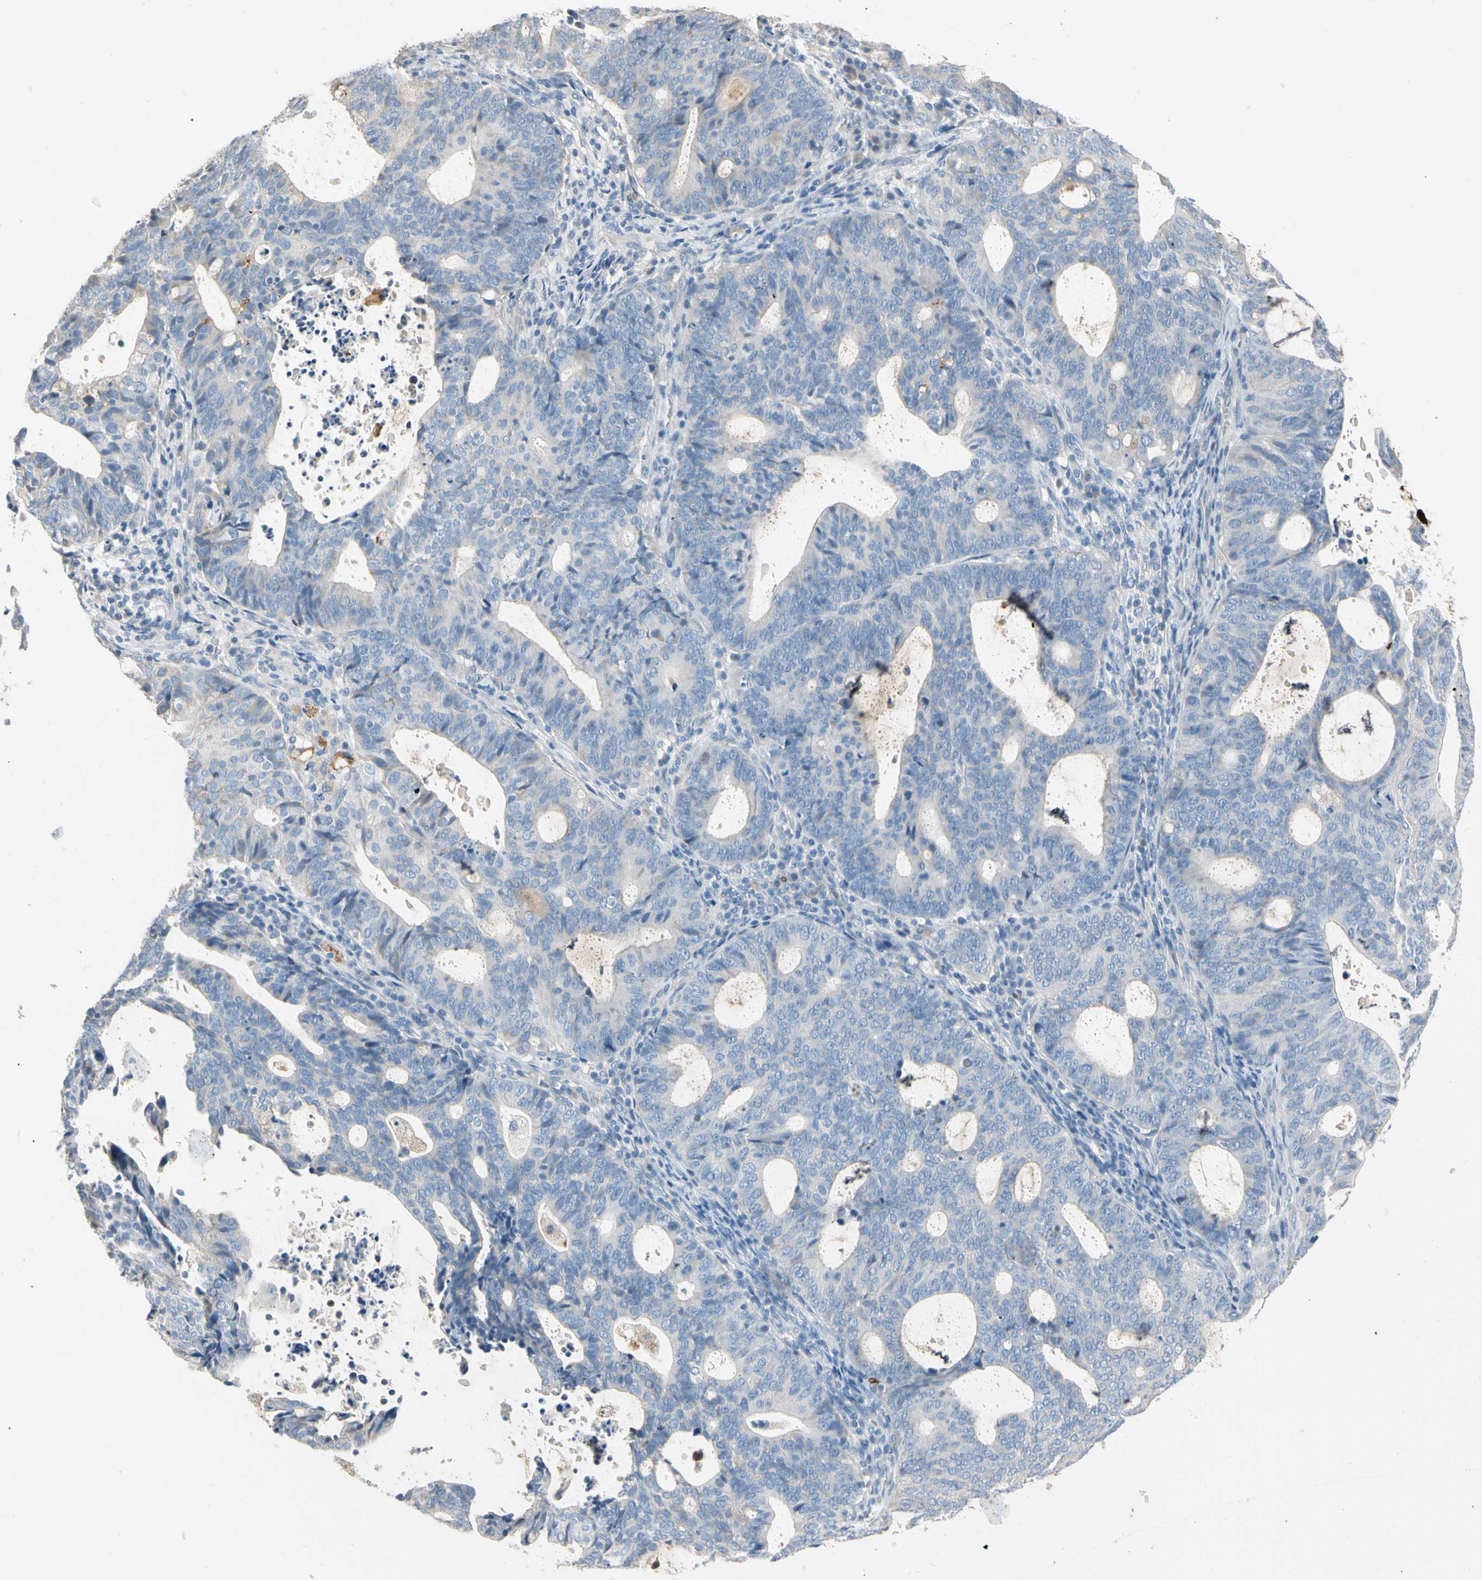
{"staining": {"intensity": "negative", "quantity": "none", "location": "none"}, "tissue": "endometrial cancer", "cell_type": "Tumor cells", "image_type": "cancer", "snomed": [{"axis": "morphology", "description": "Adenocarcinoma, NOS"}, {"axis": "topography", "description": "Uterus"}], "caption": "The photomicrograph demonstrates no significant positivity in tumor cells of endometrial adenocarcinoma.", "gene": "STK40", "patient": {"sex": "female", "age": 83}}